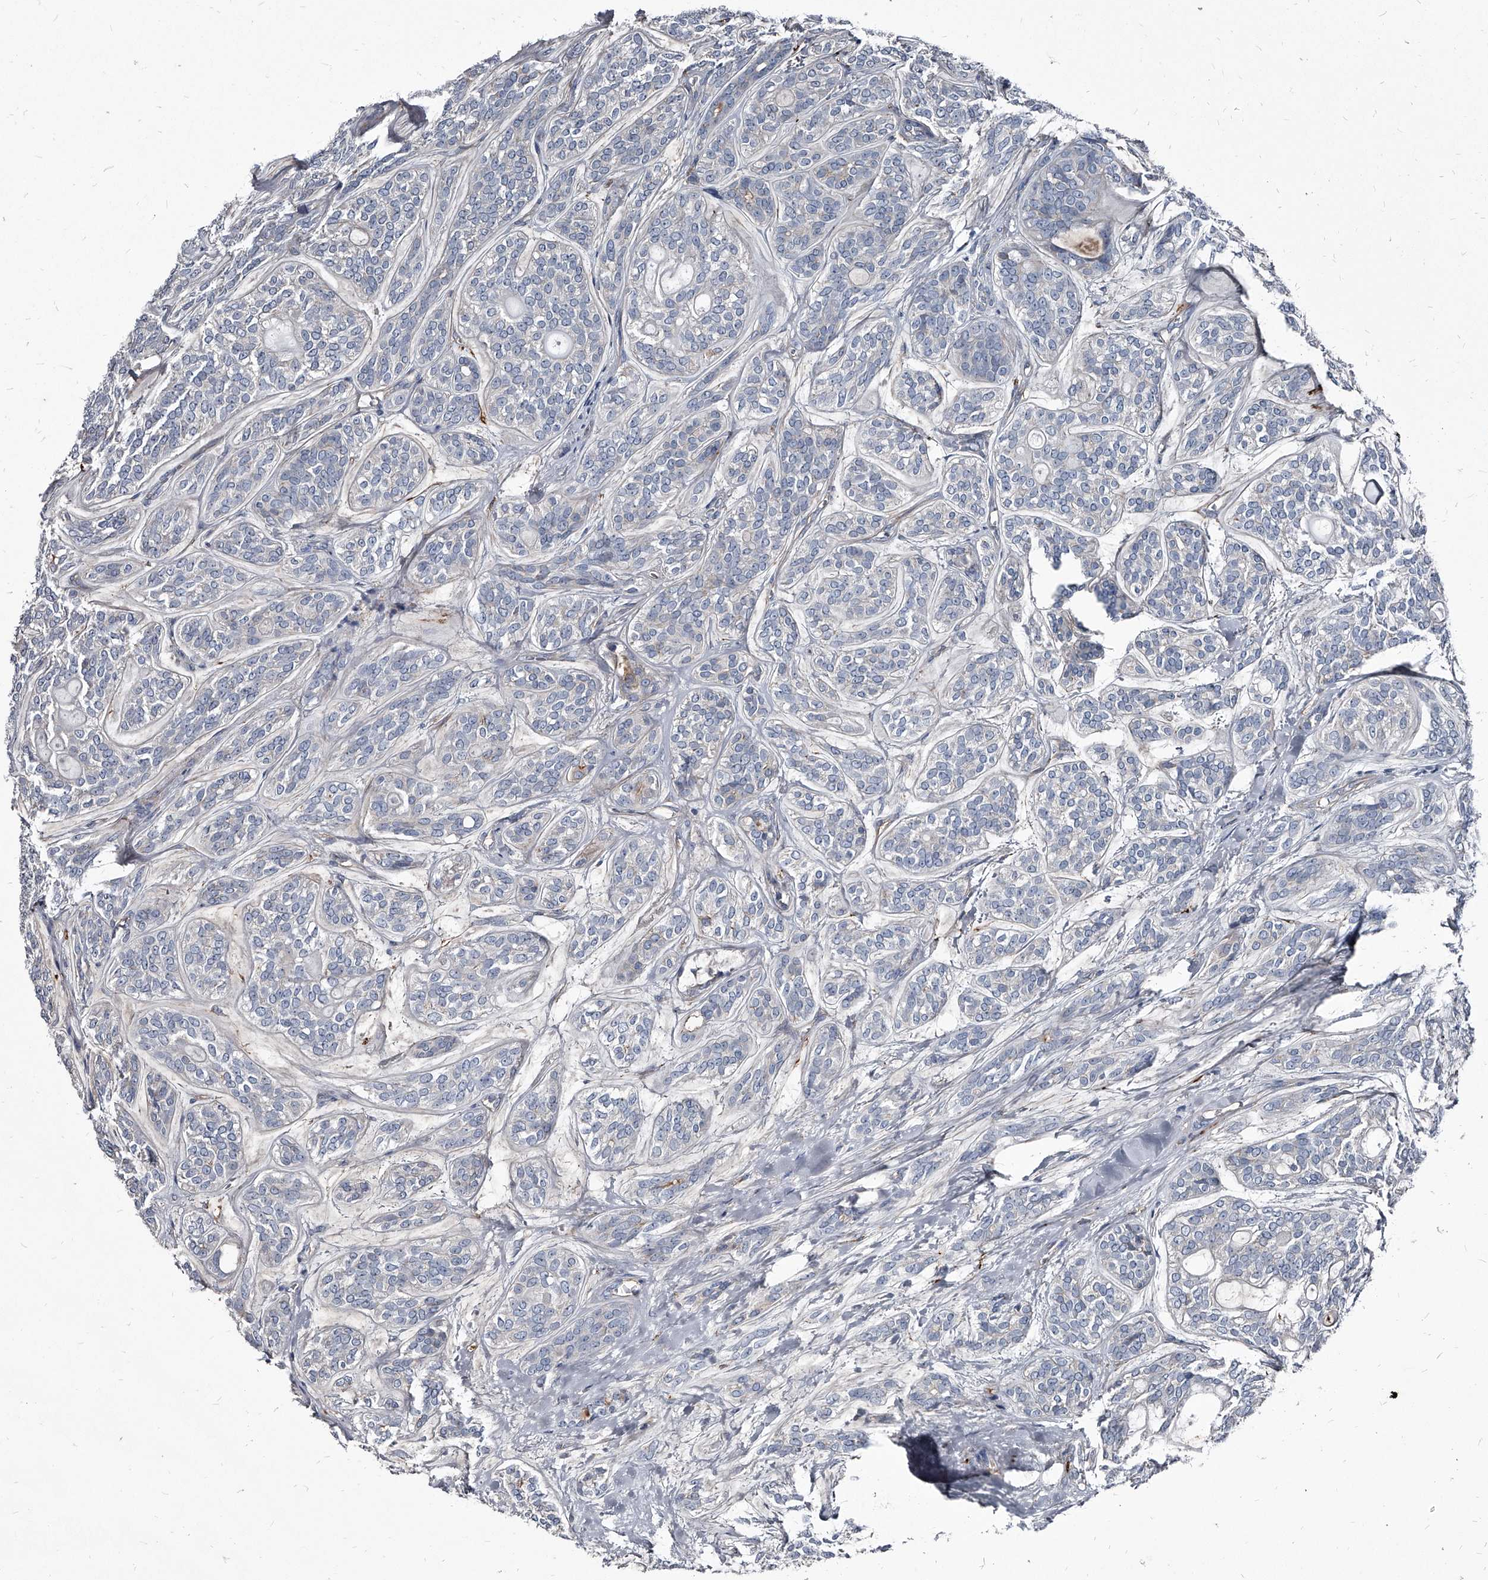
{"staining": {"intensity": "negative", "quantity": "none", "location": "none"}, "tissue": "head and neck cancer", "cell_type": "Tumor cells", "image_type": "cancer", "snomed": [{"axis": "morphology", "description": "Adenocarcinoma, NOS"}, {"axis": "topography", "description": "Head-Neck"}], "caption": "IHC image of neoplastic tissue: adenocarcinoma (head and neck) stained with DAB (3,3'-diaminobenzidine) demonstrates no significant protein expression in tumor cells.", "gene": "PGLYRP3", "patient": {"sex": "male", "age": 66}}